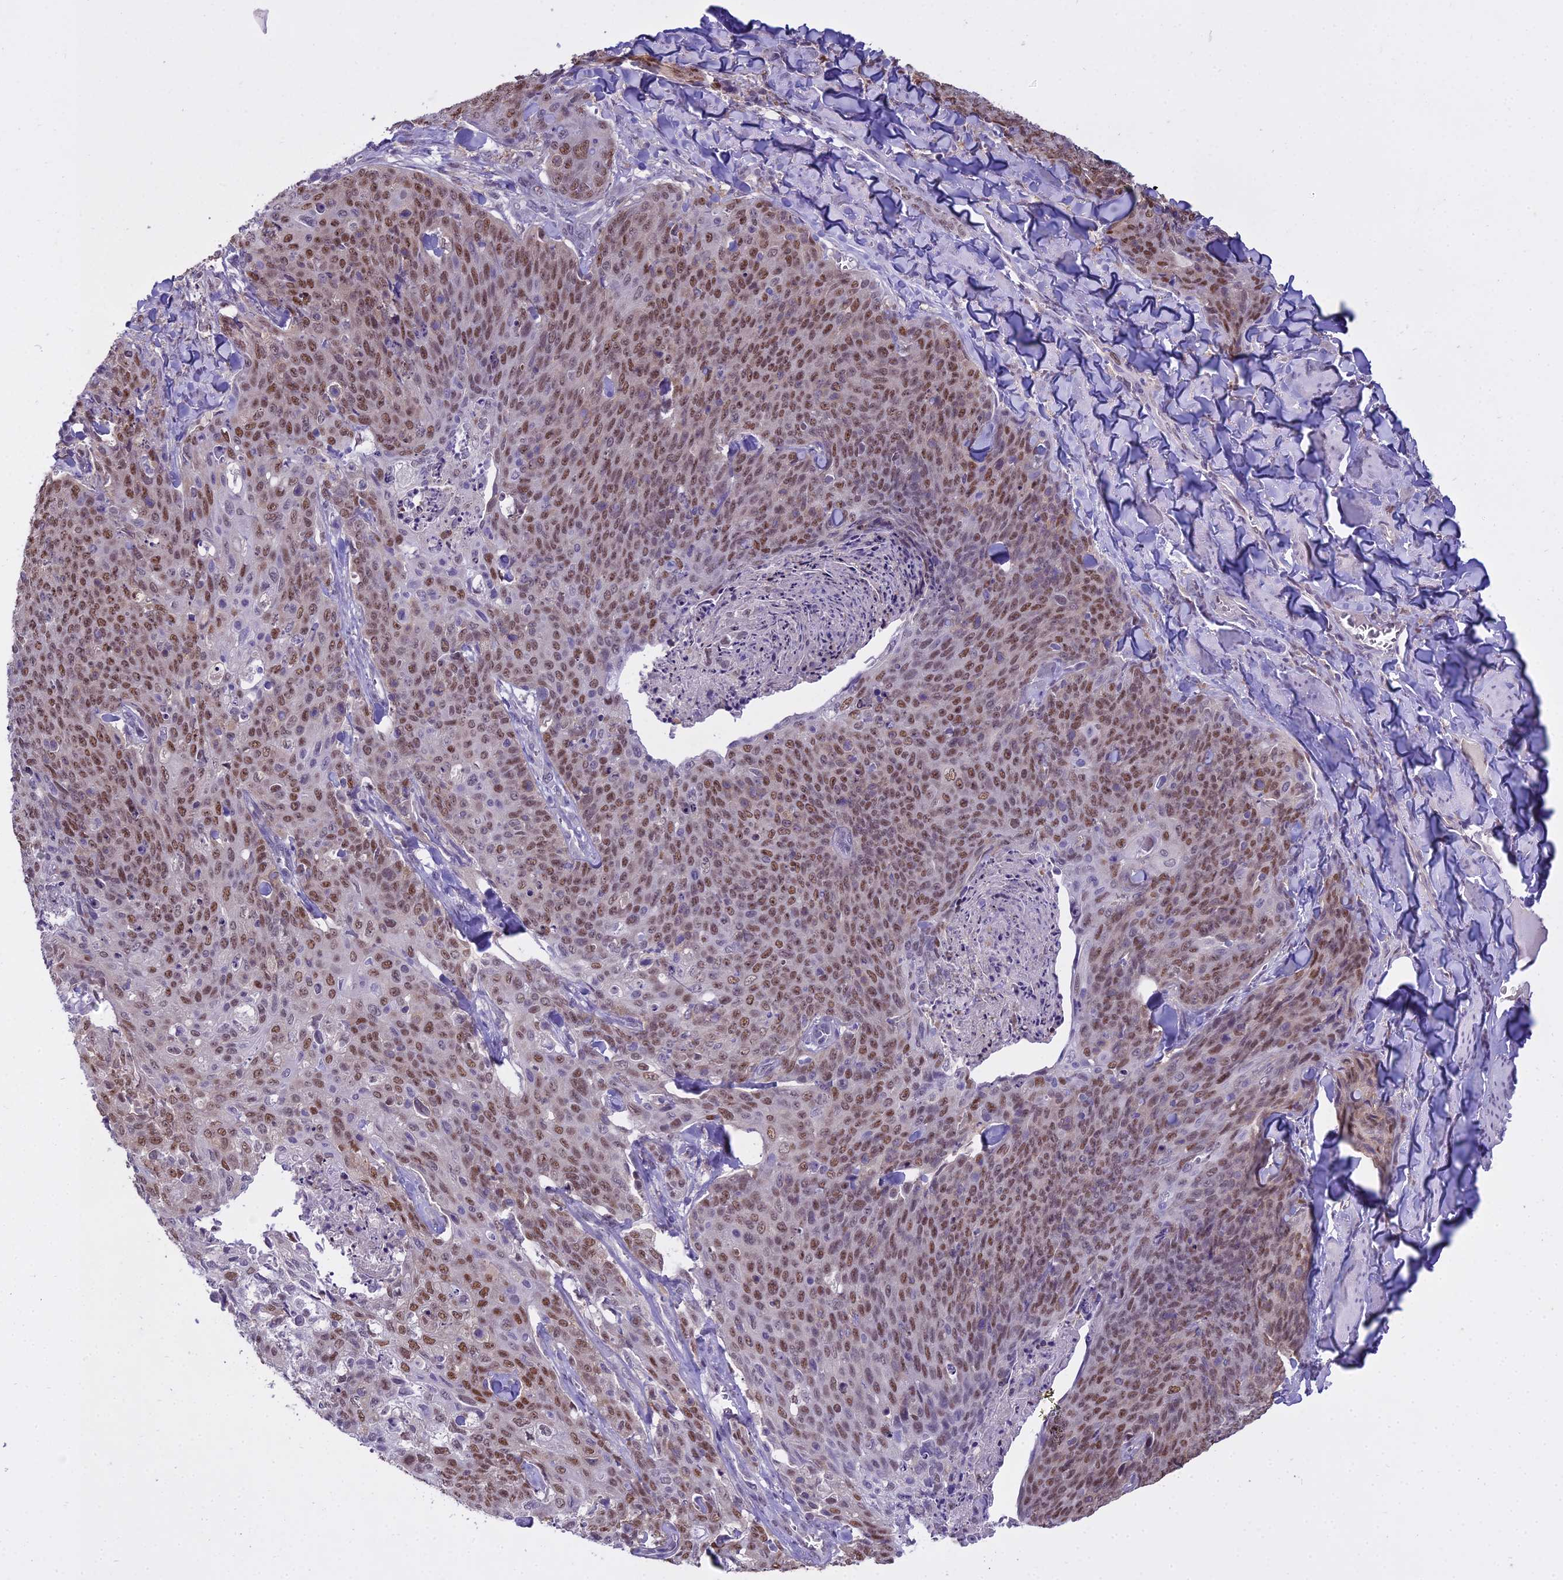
{"staining": {"intensity": "moderate", "quantity": ">75%", "location": "nuclear"}, "tissue": "skin cancer", "cell_type": "Tumor cells", "image_type": "cancer", "snomed": [{"axis": "morphology", "description": "Squamous cell carcinoma, NOS"}, {"axis": "topography", "description": "Skin"}, {"axis": "topography", "description": "Vulva"}], "caption": "Skin squamous cell carcinoma stained for a protein (brown) reveals moderate nuclear positive positivity in about >75% of tumor cells.", "gene": "MAT2A", "patient": {"sex": "female", "age": 85}}